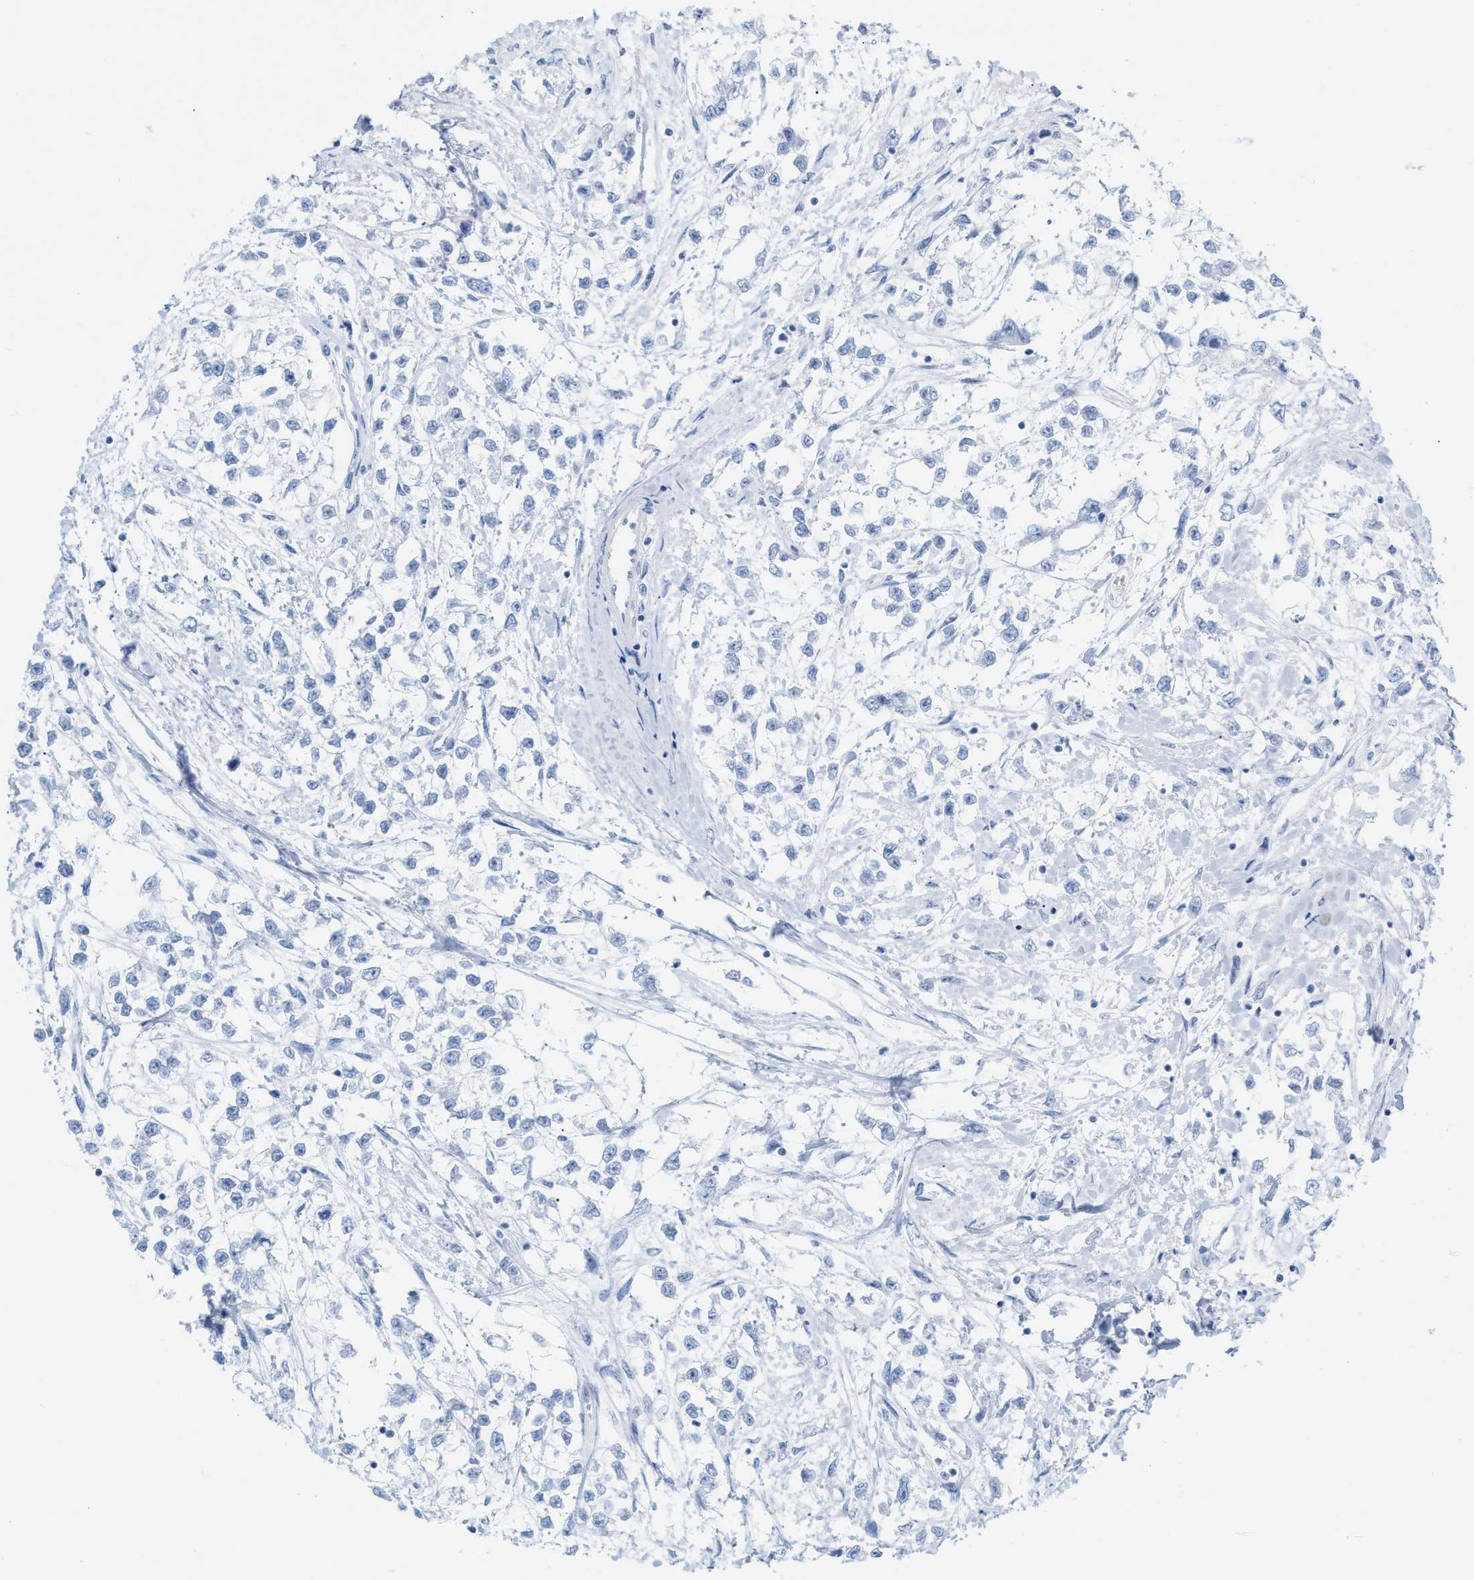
{"staining": {"intensity": "negative", "quantity": "none", "location": "none"}, "tissue": "testis cancer", "cell_type": "Tumor cells", "image_type": "cancer", "snomed": [{"axis": "morphology", "description": "Seminoma, NOS"}, {"axis": "morphology", "description": "Carcinoma, Embryonal, NOS"}, {"axis": "topography", "description": "Testis"}], "caption": "DAB (3,3'-diaminobenzidine) immunohistochemical staining of testis cancer (seminoma) displays no significant positivity in tumor cells. (DAB (3,3'-diaminobenzidine) immunohistochemistry, high magnification).", "gene": "CPA1", "patient": {"sex": "male", "age": 51}}